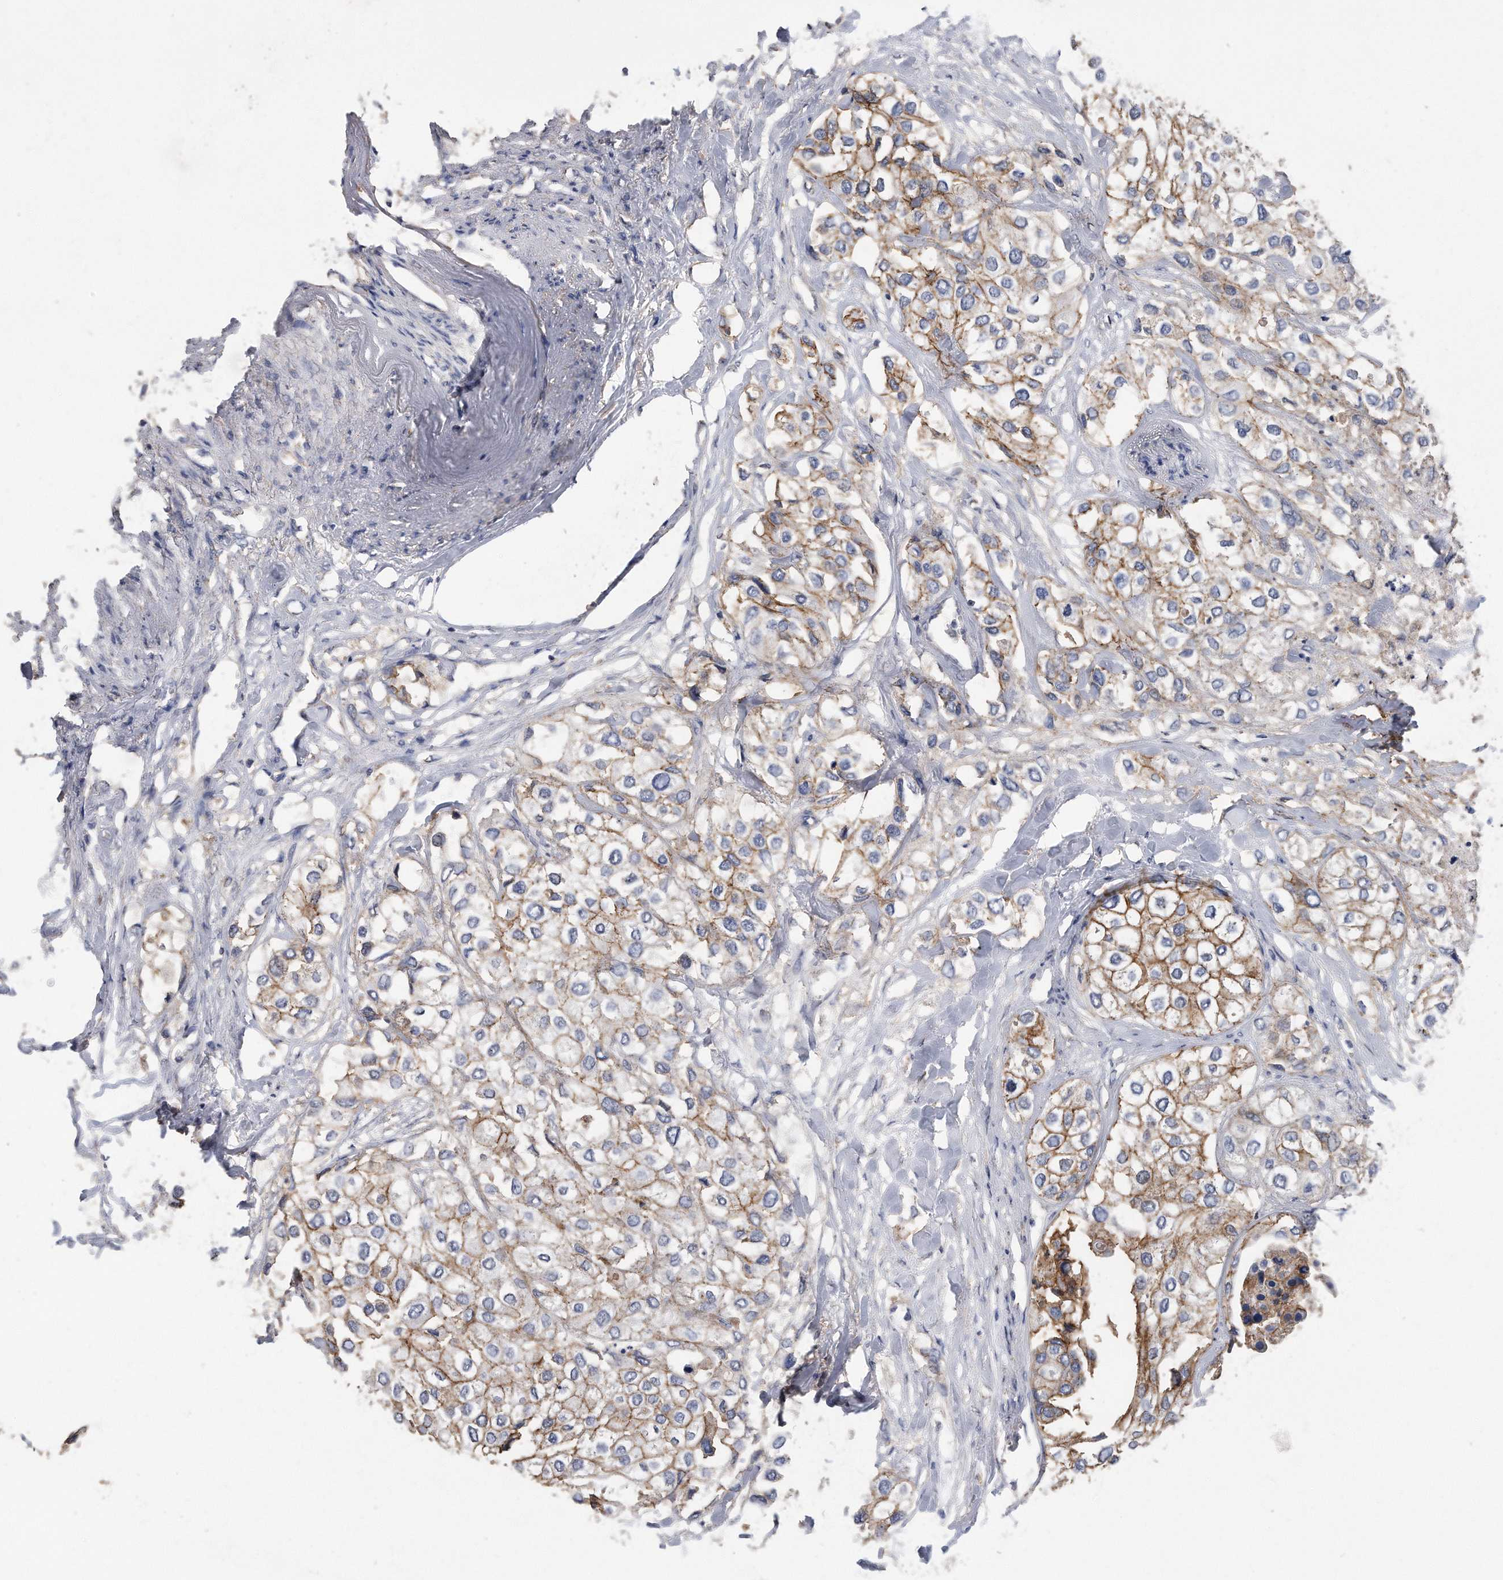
{"staining": {"intensity": "moderate", "quantity": ">75%", "location": "cytoplasmic/membranous"}, "tissue": "urothelial cancer", "cell_type": "Tumor cells", "image_type": "cancer", "snomed": [{"axis": "morphology", "description": "Urothelial carcinoma, High grade"}, {"axis": "topography", "description": "Urinary bladder"}], "caption": "The micrograph shows staining of high-grade urothelial carcinoma, revealing moderate cytoplasmic/membranous protein staining (brown color) within tumor cells. (IHC, brightfield microscopy, high magnification).", "gene": "CDCP1", "patient": {"sex": "male", "age": 64}}